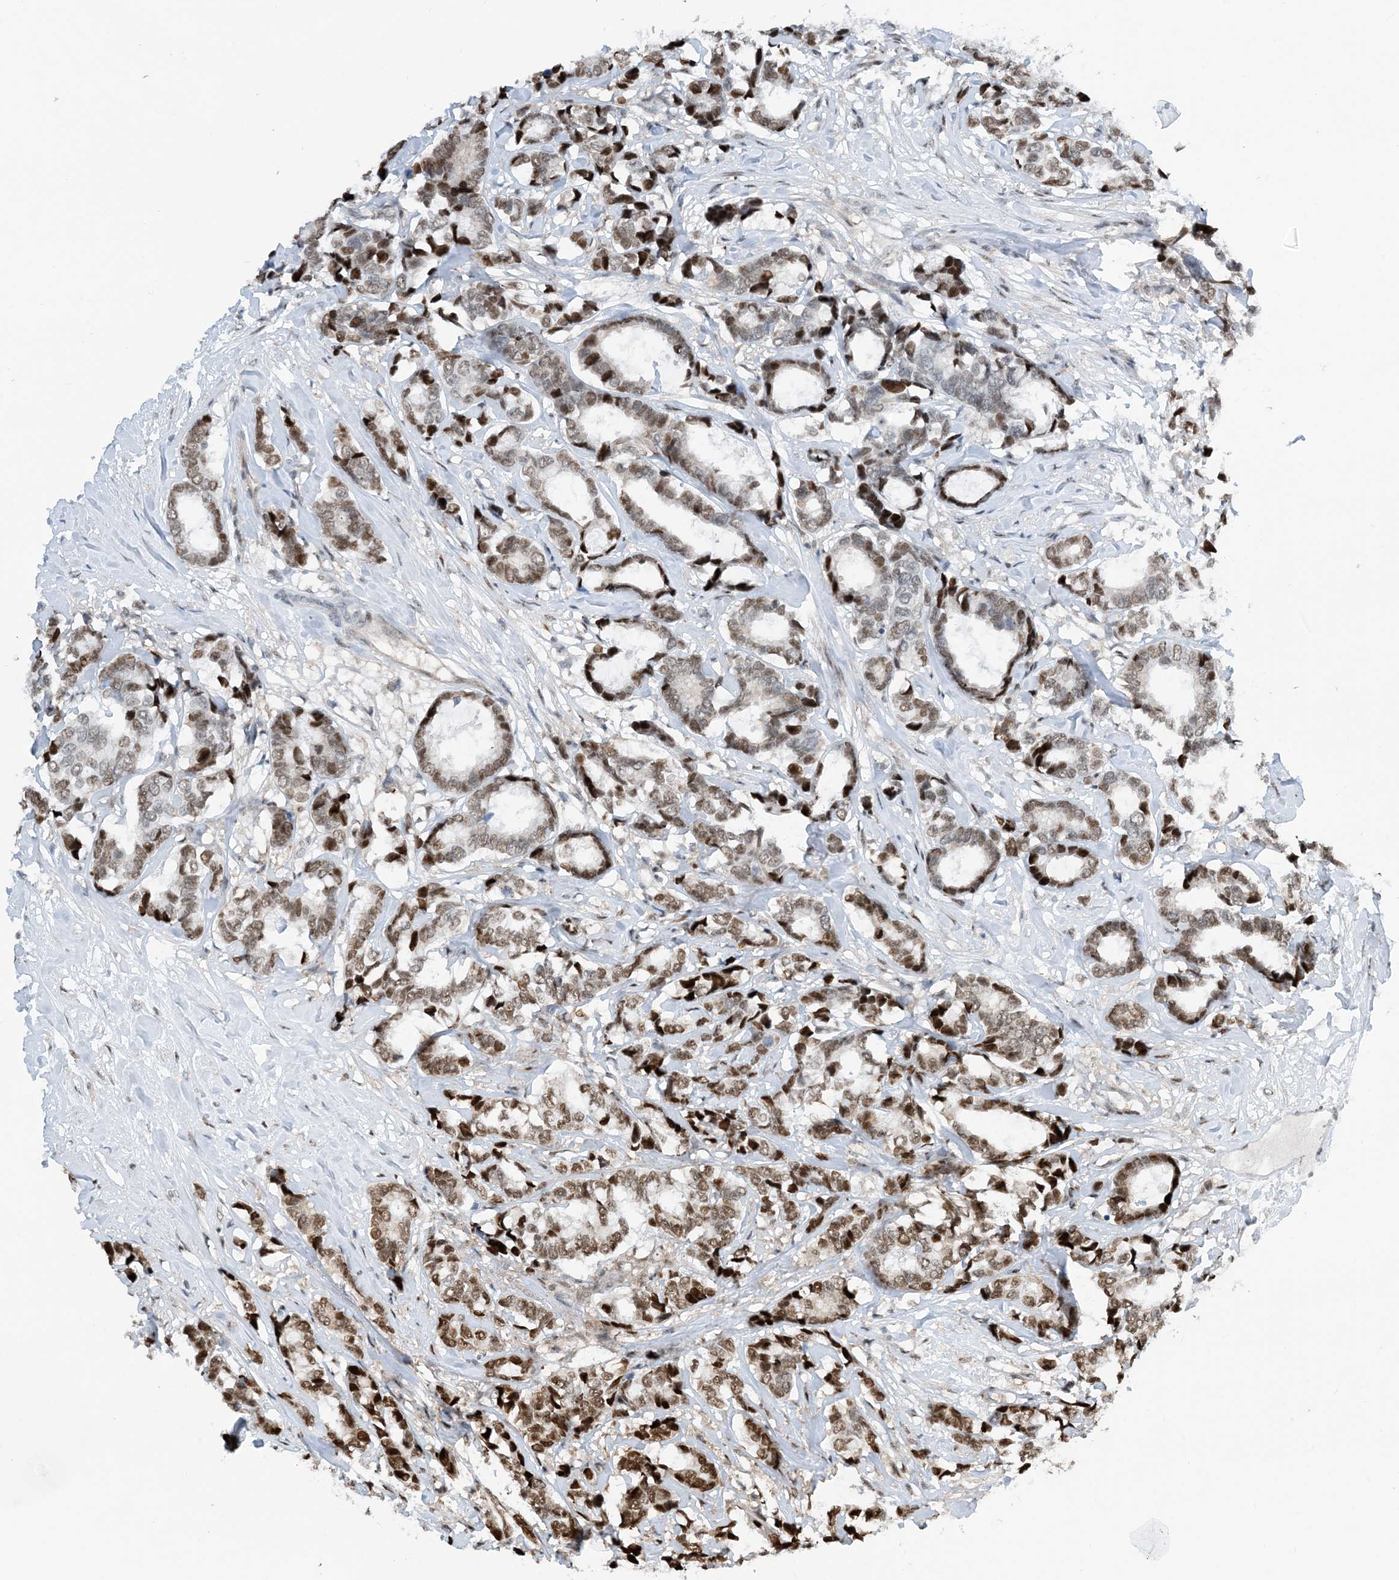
{"staining": {"intensity": "moderate", "quantity": ">75%", "location": "nuclear"}, "tissue": "breast cancer", "cell_type": "Tumor cells", "image_type": "cancer", "snomed": [{"axis": "morphology", "description": "Duct carcinoma"}, {"axis": "topography", "description": "Breast"}], "caption": "Immunohistochemical staining of human breast intraductal carcinoma exhibits moderate nuclear protein staining in approximately >75% of tumor cells.", "gene": "HEMK1", "patient": {"sex": "female", "age": 87}}